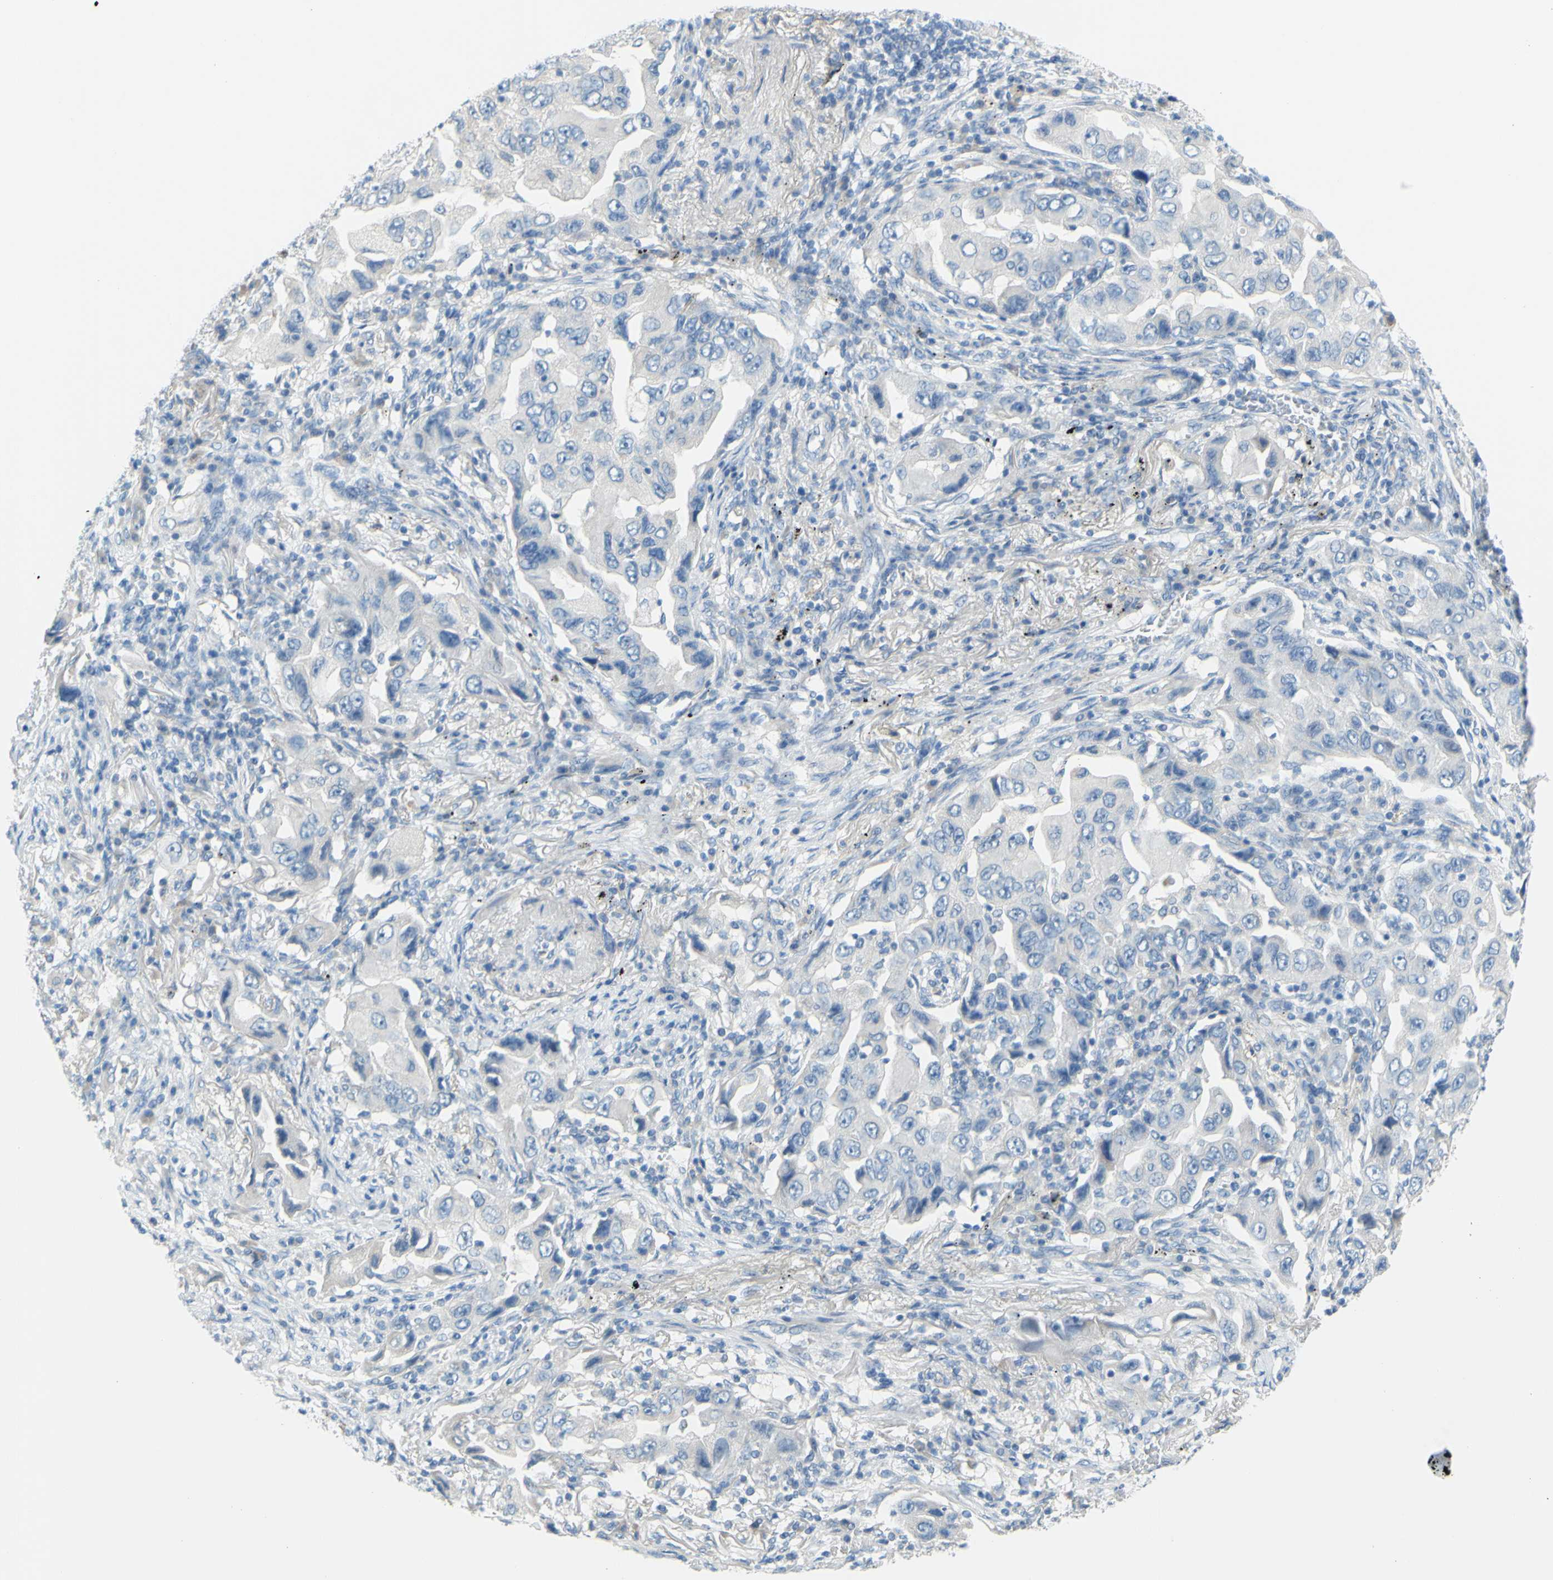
{"staining": {"intensity": "negative", "quantity": "none", "location": "none"}, "tissue": "lung cancer", "cell_type": "Tumor cells", "image_type": "cancer", "snomed": [{"axis": "morphology", "description": "Adenocarcinoma, NOS"}, {"axis": "topography", "description": "Lung"}], "caption": "Tumor cells are negative for protein expression in human adenocarcinoma (lung). (DAB (3,3'-diaminobenzidine) immunohistochemistry with hematoxylin counter stain).", "gene": "SLC1A2", "patient": {"sex": "female", "age": 65}}